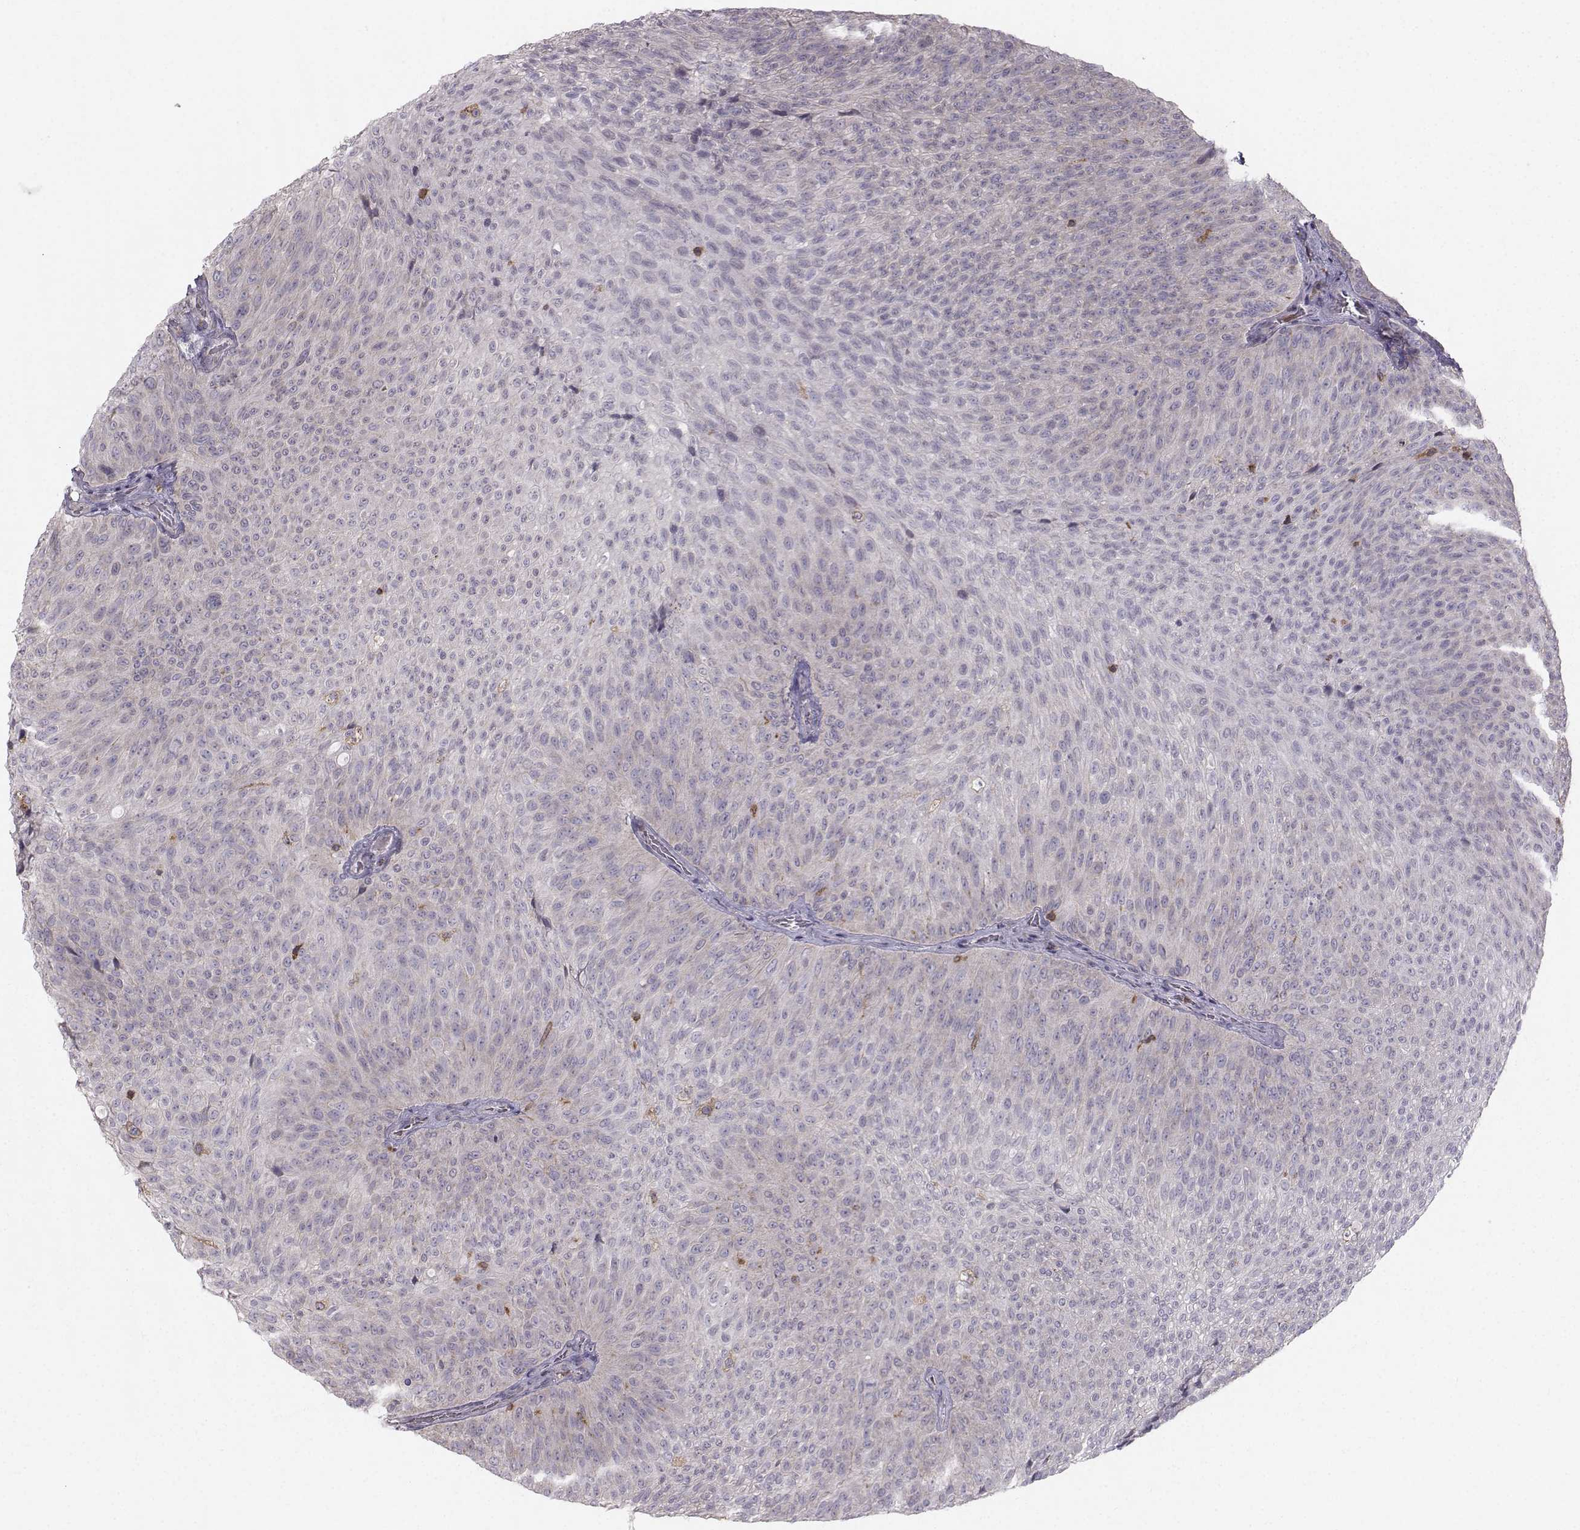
{"staining": {"intensity": "negative", "quantity": "none", "location": "none"}, "tissue": "urothelial cancer", "cell_type": "Tumor cells", "image_type": "cancer", "snomed": [{"axis": "morphology", "description": "Urothelial carcinoma, Low grade"}, {"axis": "topography", "description": "Urinary bladder"}], "caption": "Protein analysis of urothelial cancer exhibits no significant expression in tumor cells.", "gene": "ZBTB32", "patient": {"sex": "male", "age": 78}}